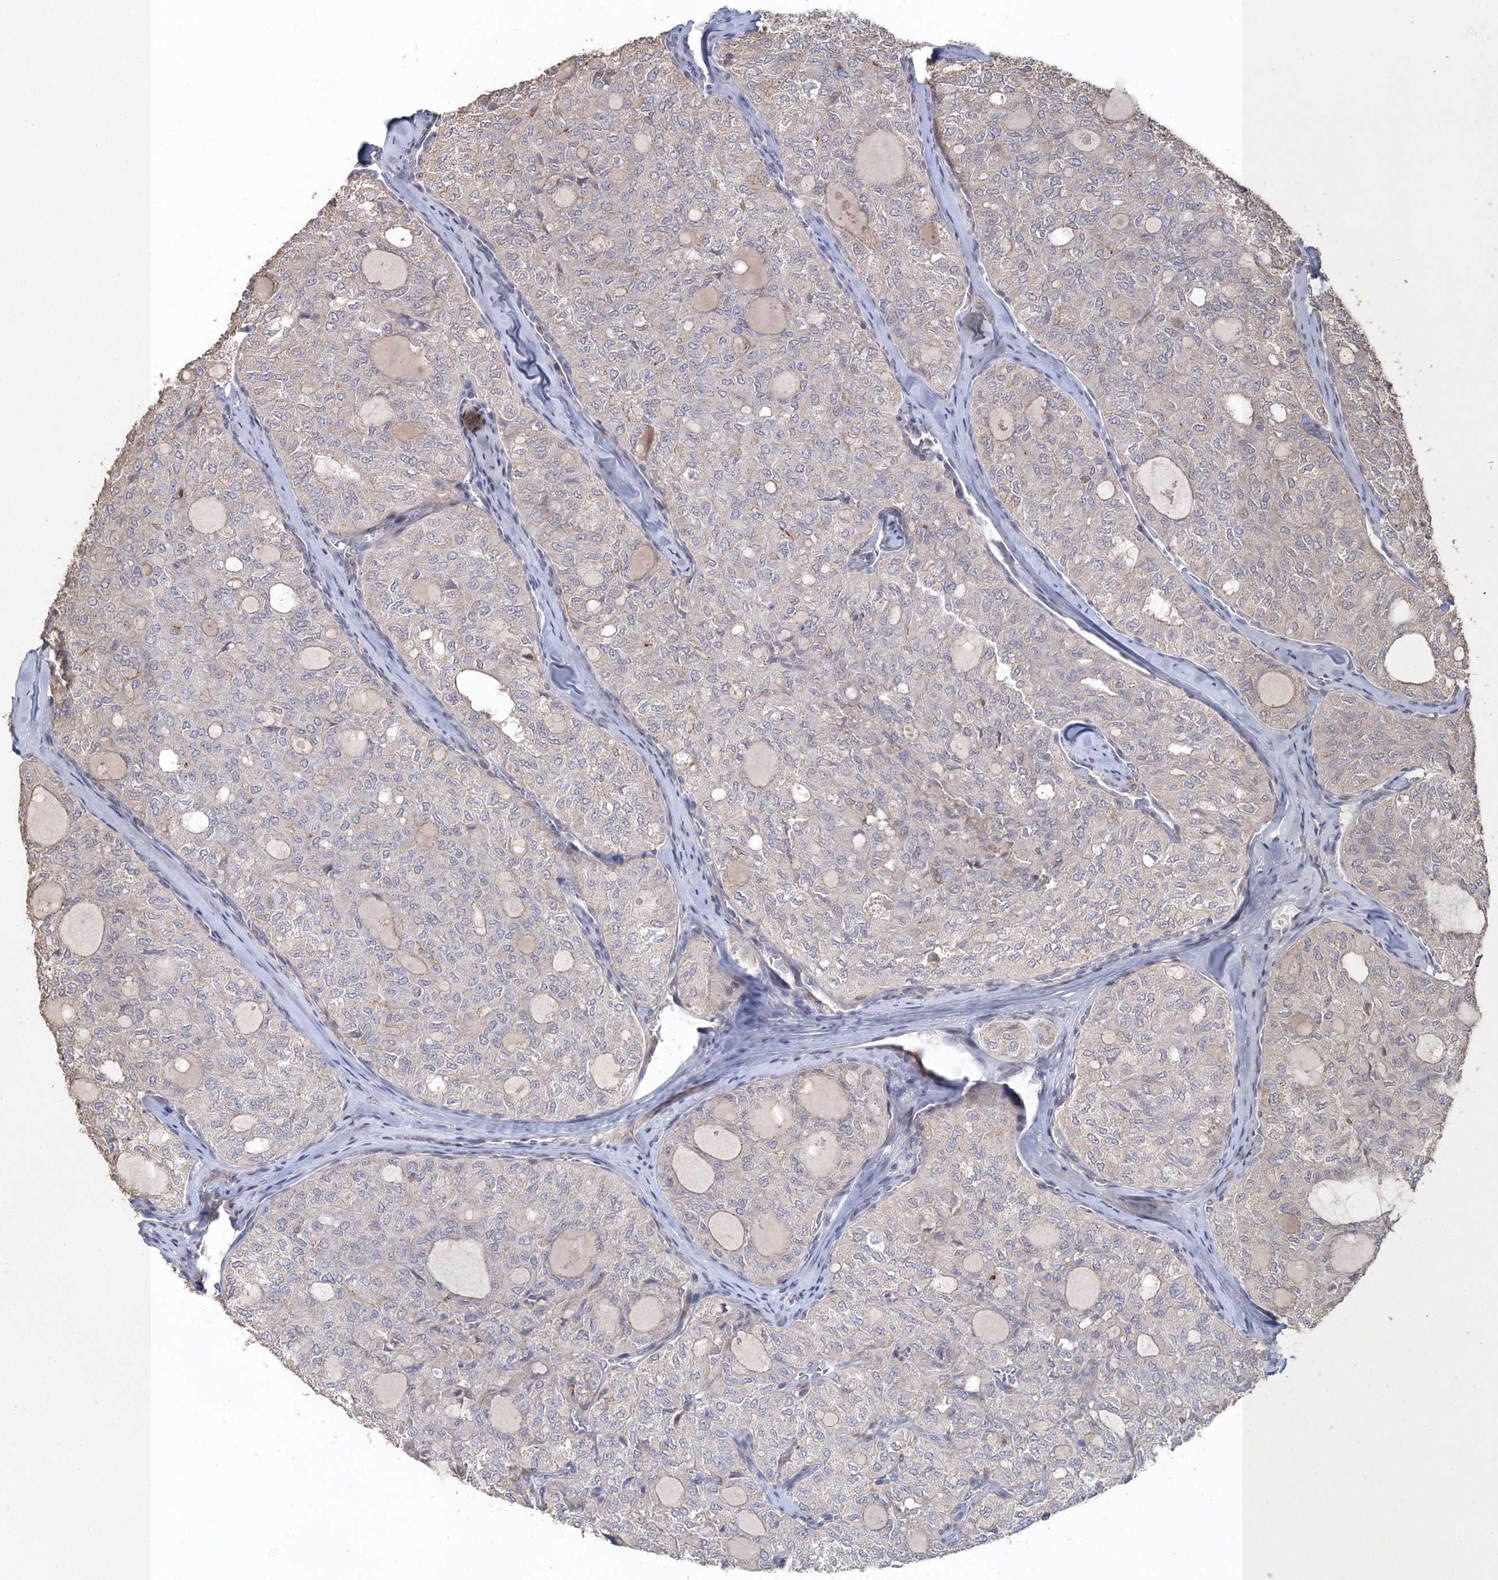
{"staining": {"intensity": "negative", "quantity": "none", "location": "none"}, "tissue": "thyroid cancer", "cell_type": "Tumor cells", "image_type": "cancer", "snomed": [{"axis": "morphology", "description": "Follicular adenoma carcinoma, NOS"}, {"axis": "topography", "description": "Thyroid gland"}], "caption": "Immunohistochemical staining of thyroid cancer reveals no significant staining in tumor cells.", "gene": "UIMC1", "patient": {"sex": "male", "age": 75}}